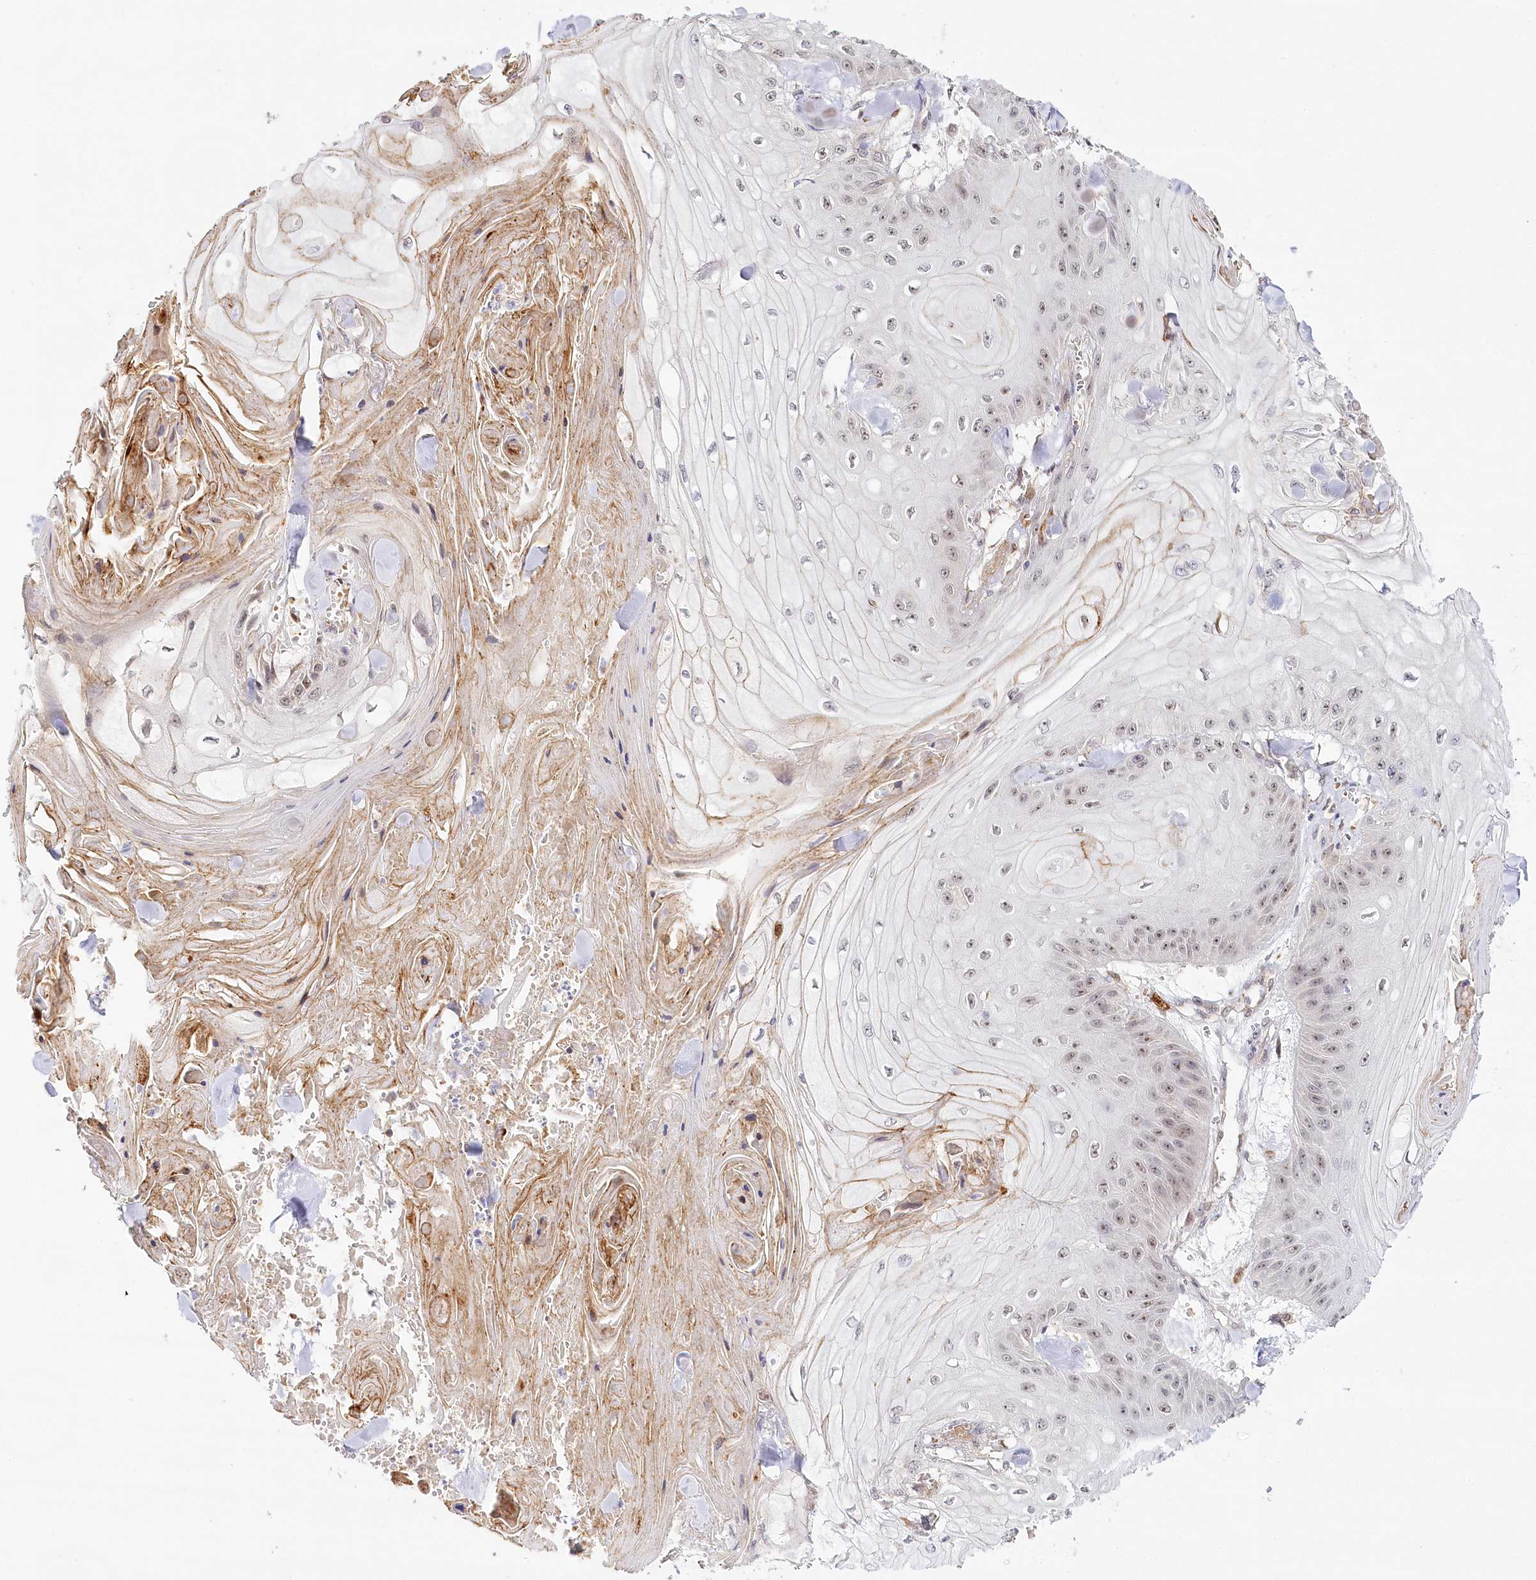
{"staining": {"intensity": "weak", "quantity": "25%-75%", "location": "nuclear"}, "tissue": "skin cancer", "cell_type": "Tumor cells", "image_type": "cancer", "snomed": [{"axis": "morphology", "description": "Squamous cell carcinoma, NOS"}, {"axis": "topography", "description": "Skin"}], "caption": "Protein staining of skin cancer tissue exhibits weak nuclear expression in about 25%-75% of tumor cells.", "gene": "WDR36", "patient": {"sex": "male", "age": 74}}